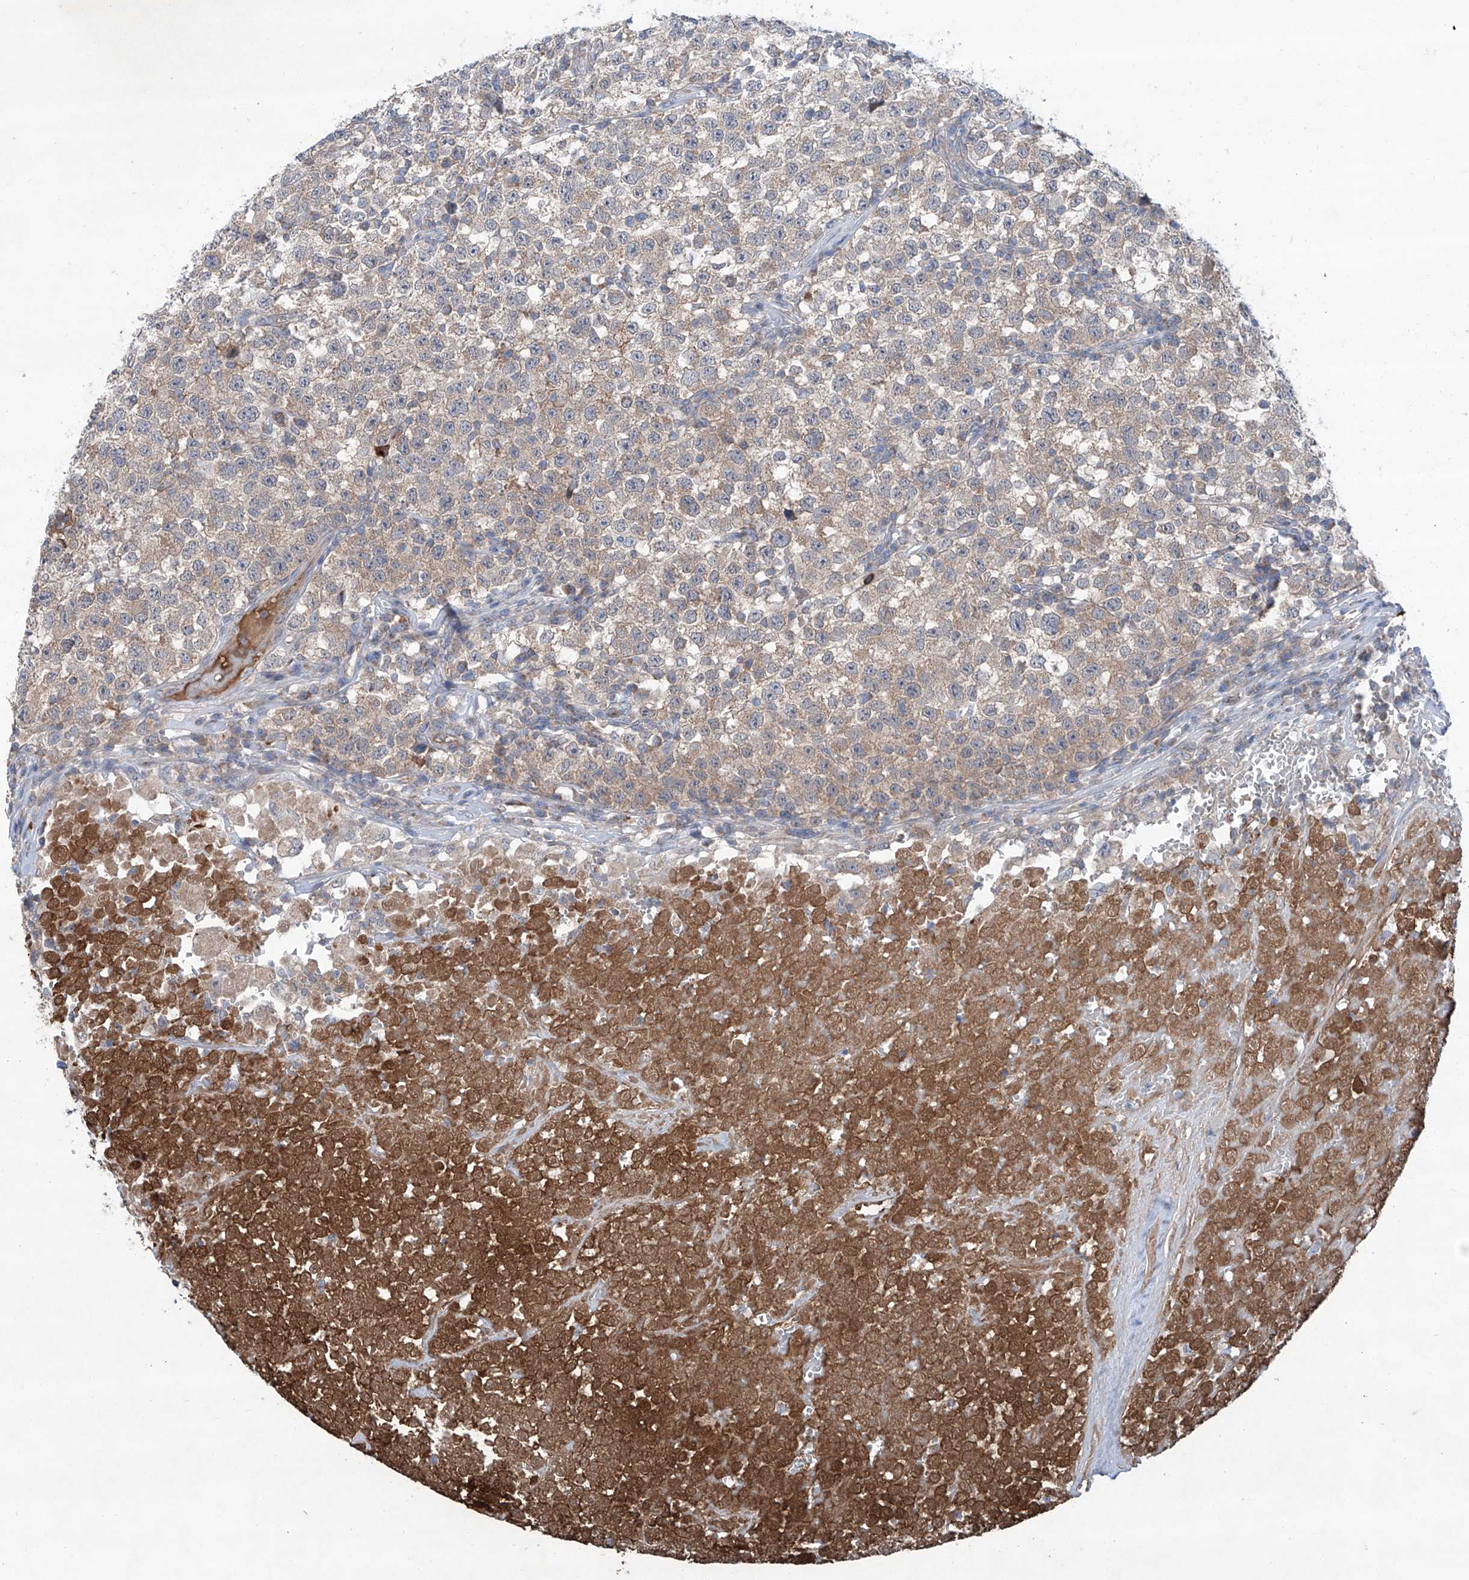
{"staining": {"intensity": "weak", "quantity": "25%-75%", "location": "cytoplasmic/membranous"}, "tissue": "testis cancer", "cell_type": "Tumor cells", "image_type": "cancer", "snomed": [{"axis": "morphology", "description": "Seminoma, NOS"}, {"axis": "topography", "description": "Testis"}], "caption": "A photomicrograph showing weak cytoplasmic/membranous expression in about 25%-75% of tumor cells in testis cancer, as visualized by brown immunohistochemical staining.", "gene": "SIX4", "patient": {"sex": "male", "age": 22}}